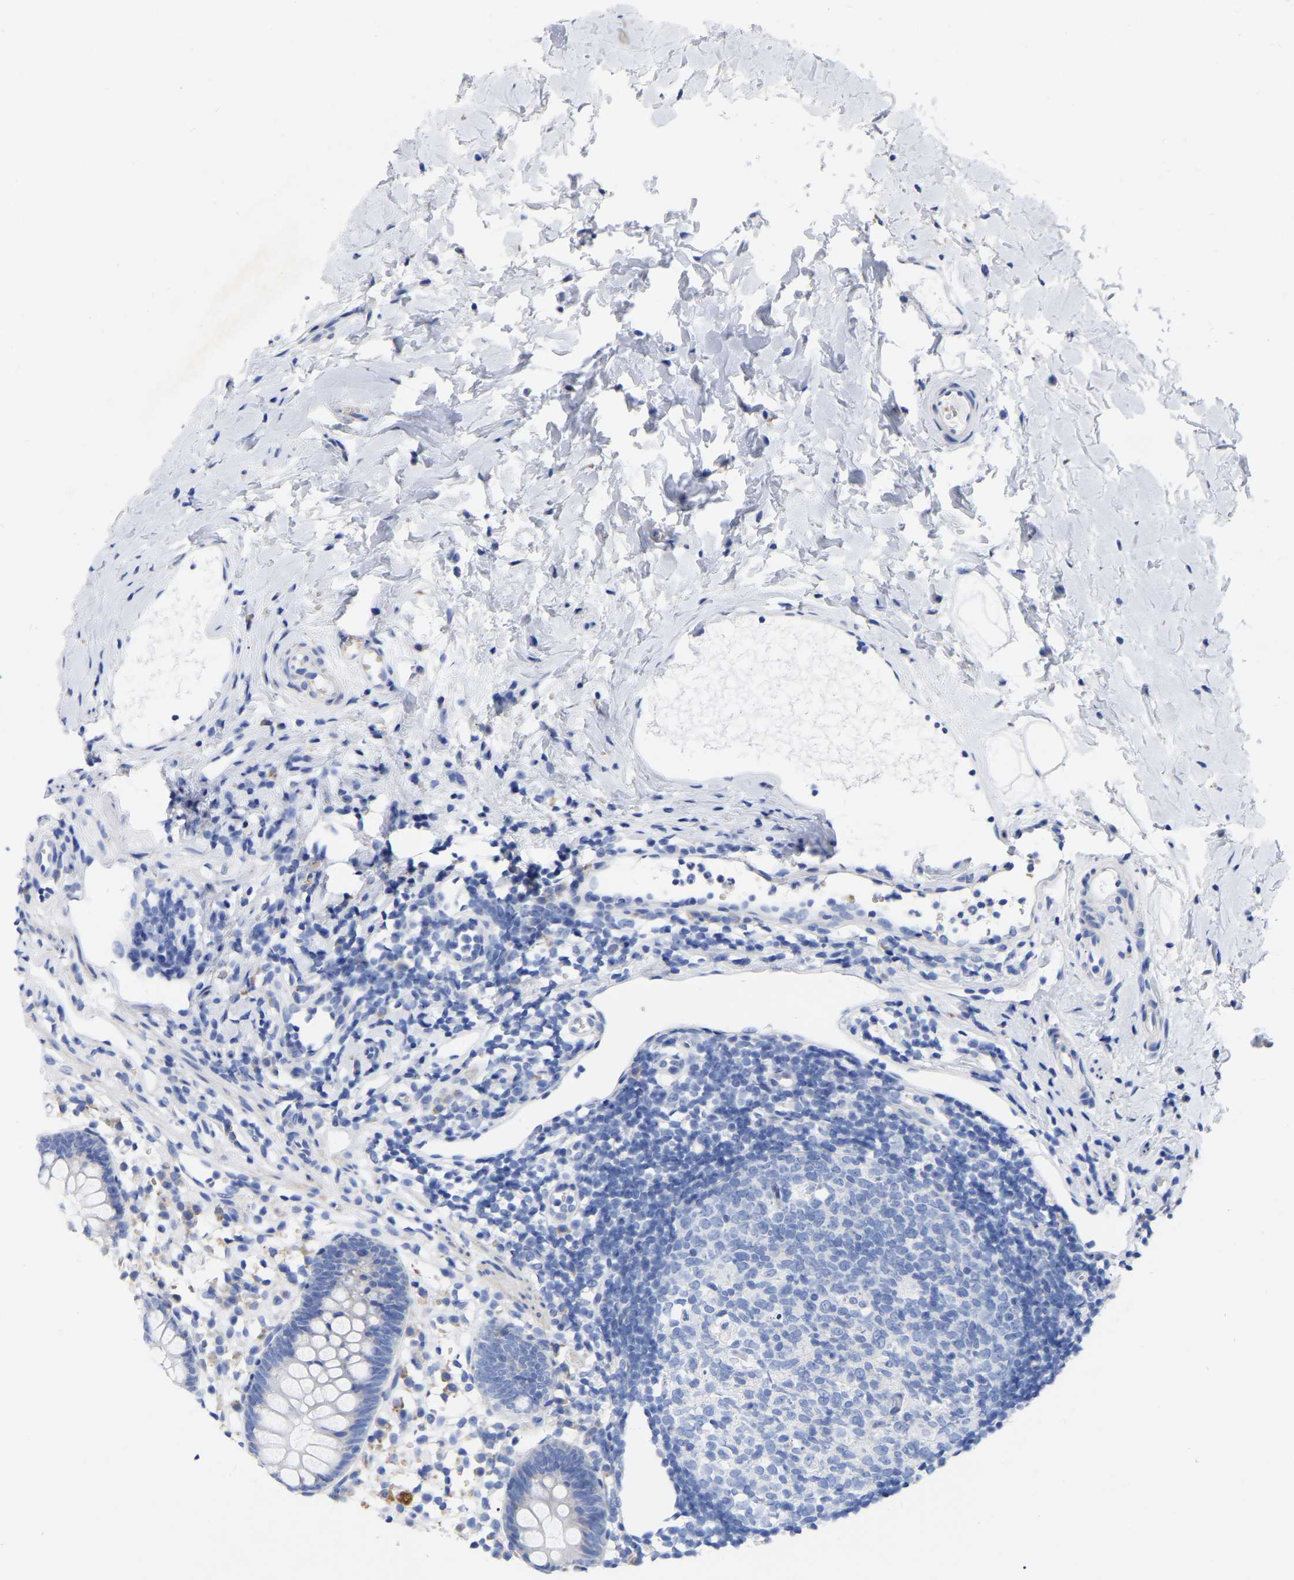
{"staining": {"intensity": "negative", "quantity": "none", "location": "none"}, "tissue": "appendix", "cell_type": "Glandular cells", "image_type": "normal", "snomed": [{"axis": "morphology", "description": "Normal tissue, NOS"}, {"axis": "topography", "description": "Appendix"}], "caption": "A micrograph of human appendix is negative for staining in glandular cells.", "gene": "GDF3", "patient": {"sex": "female", "age": 20}}